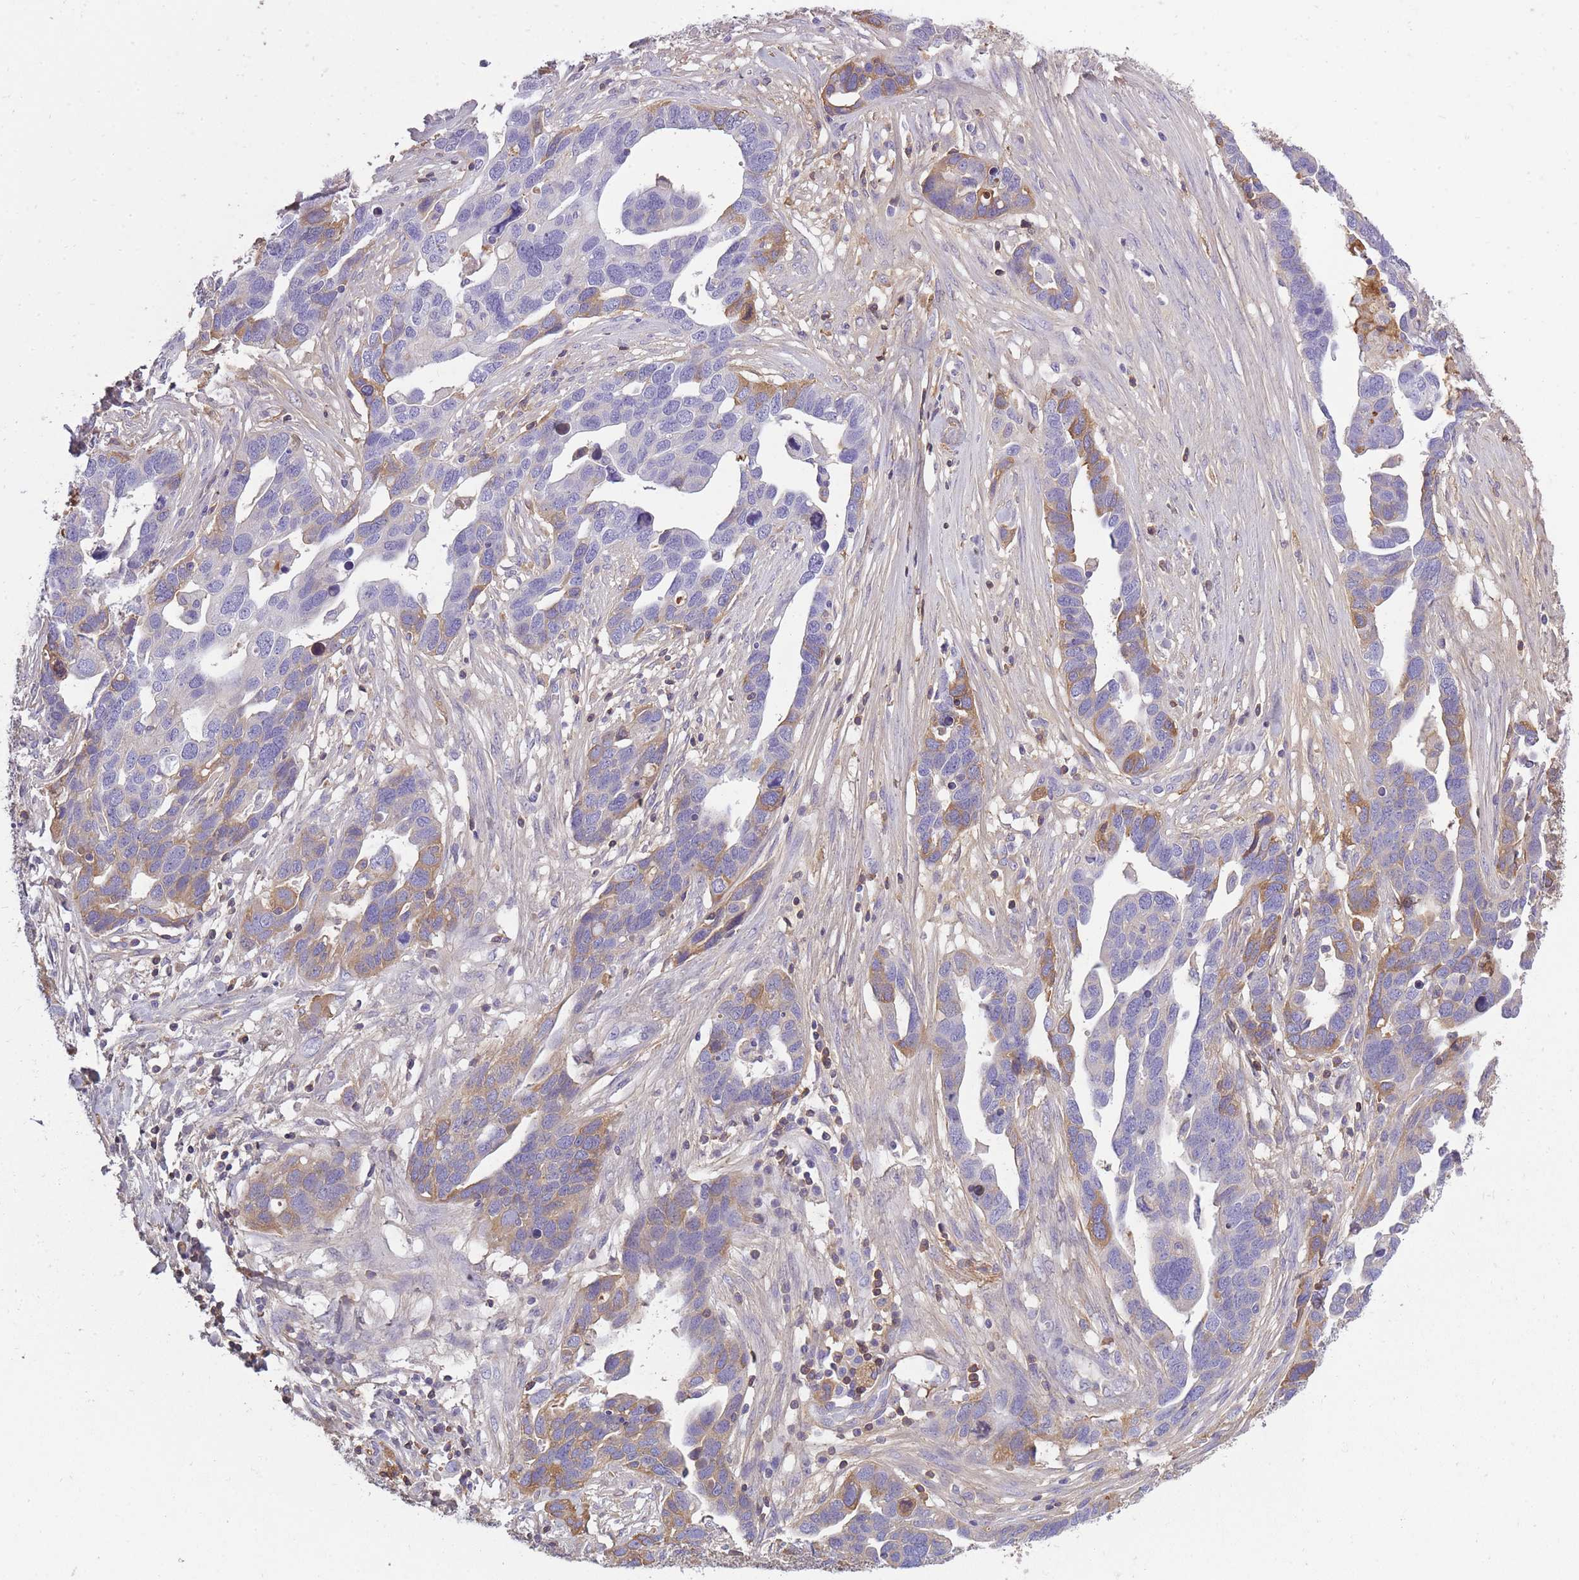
{"staining": {"intensity": "moderate", "quantity": "25%-75%", "location": "cytoplasmic/membranous"}, "tissue": "ovarian cancer", "cell_type": "Tumor cells", "image_type": "cancer", "snomed": [{"axis": "morphology", "description": "Cystadenocarcinoma, serous, NOS"}, {"axis": "topography", "description": "Ovary"}], "caption": "The immunohistochemical stain highlights moderate cytoplasmic/membranous positivity in tumor cells of ovarian serous cystadenocarcinoma tissue.", "gene": "IGKV1D-42", "patient": {"sex": "female", "age": 54}}